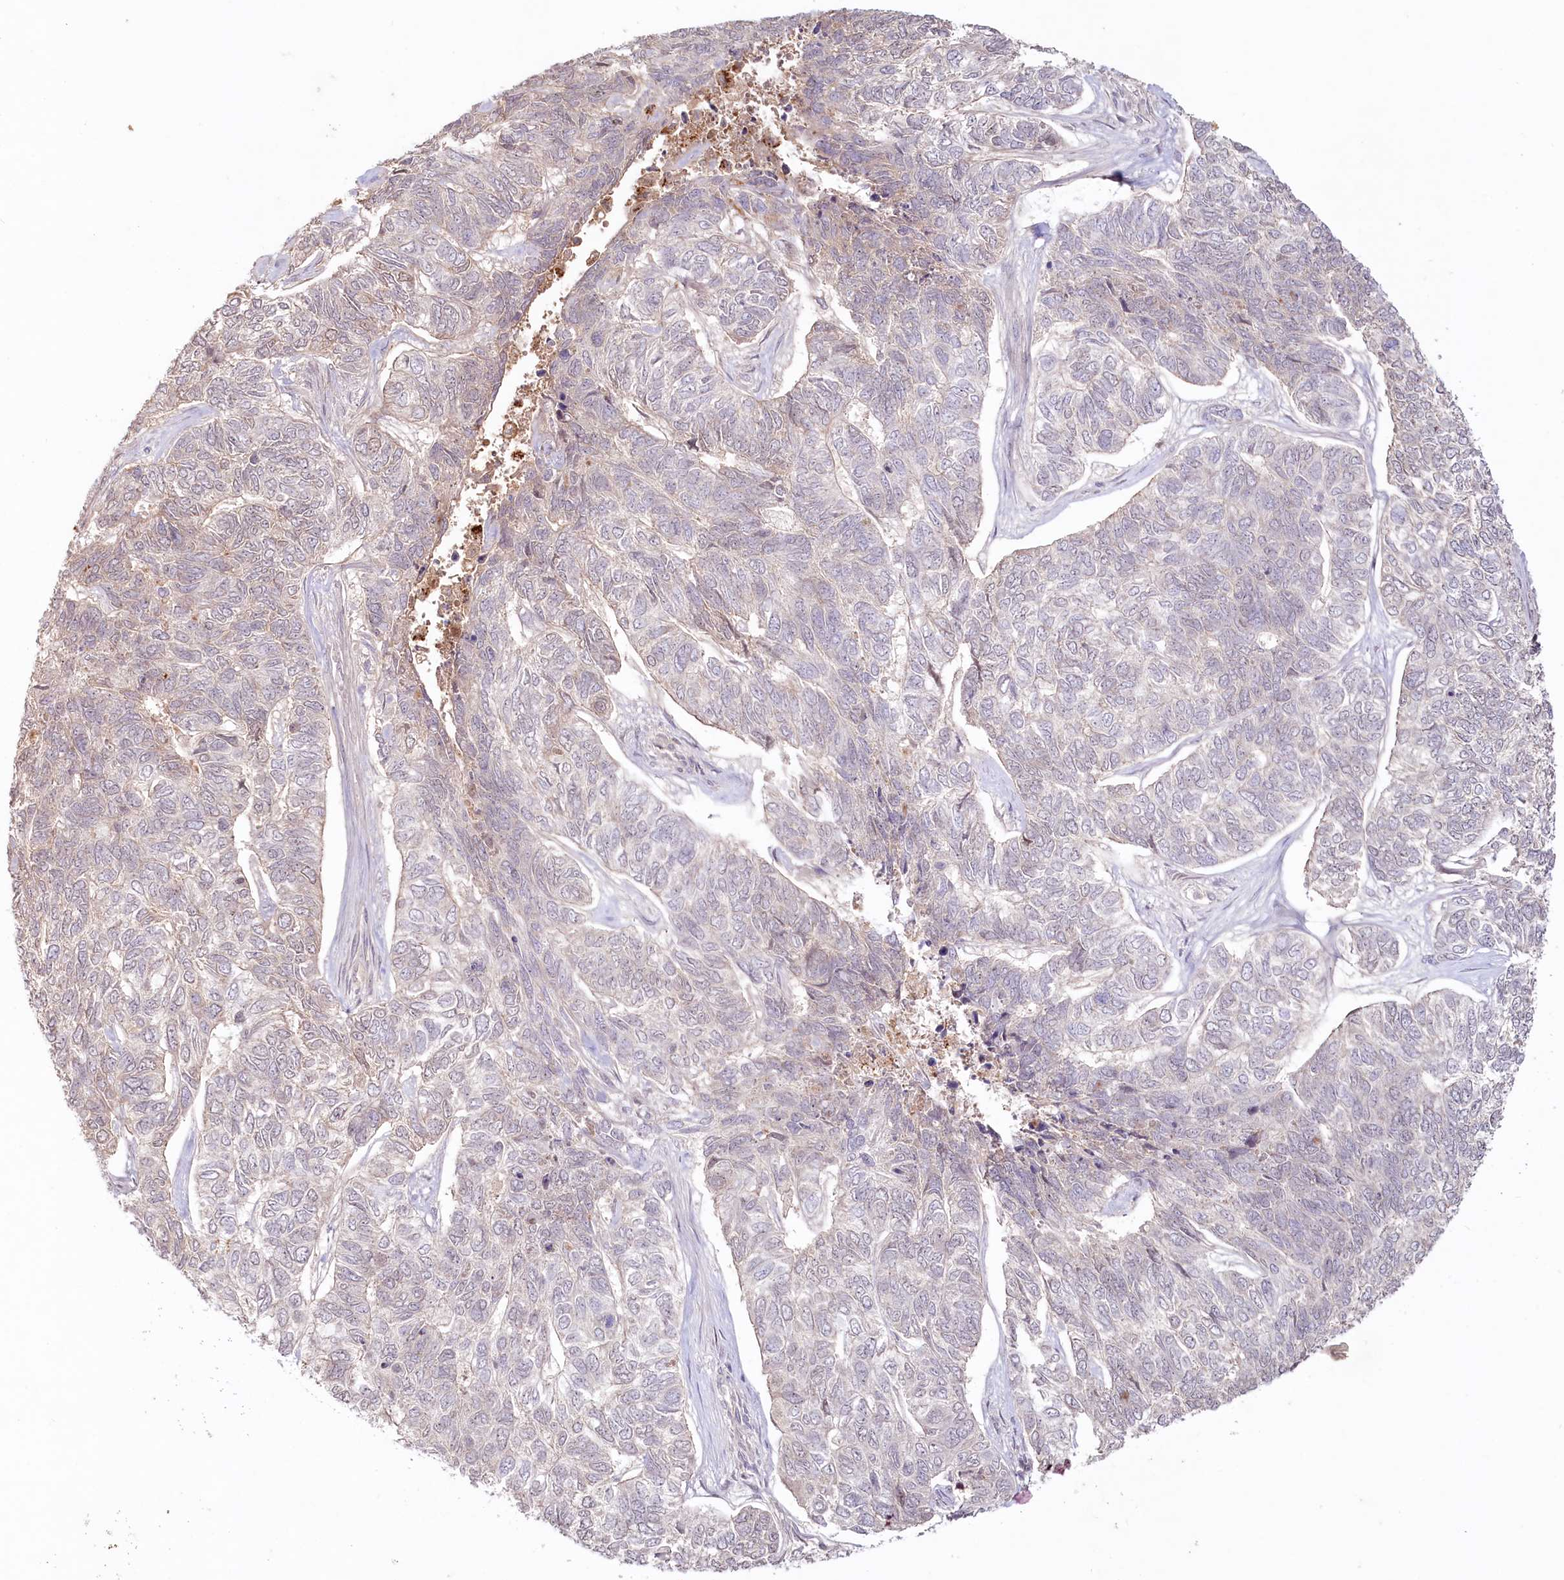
{"staining": {"intensity": "negative", "quantity": "none", "location": "none"}, "tissue": "skin cancer", "cell_type": "Tumor cells", "image_type": "cancer", "snomed": [{"axis": "morphology", "description": "Basal cell carcinoma"}, {"axis": "topography", "description": "Skin"}], "caption": "There is no significant staining in tumor cells of basal cell carcinoma (skin).", "gene": "PSAPL1", "patient": {"sex": "female", "age": 65}}